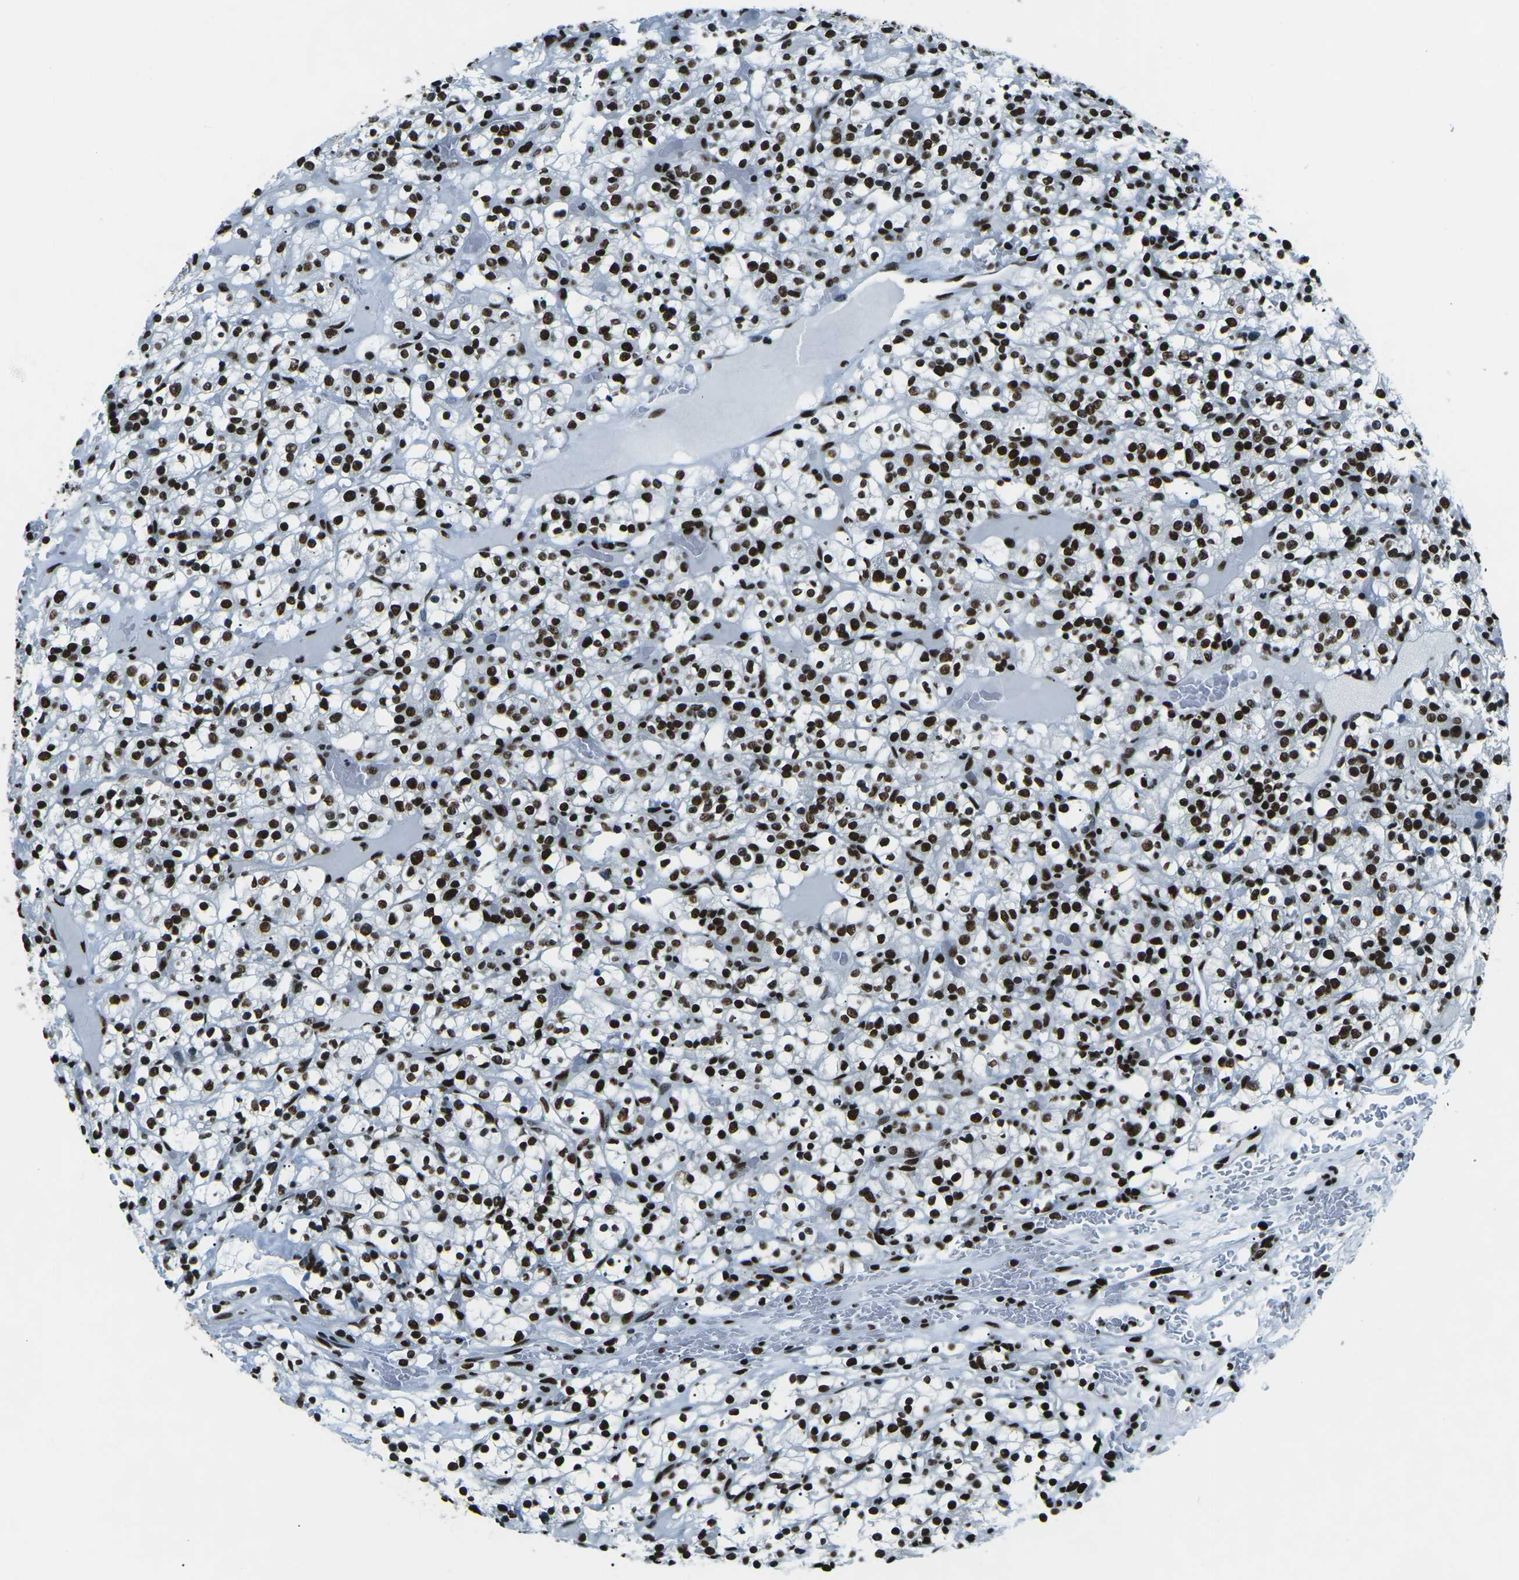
{"staining": {"intensity": "strong", "quantity": ">75%", "location": "nuclear"}, "tissue": "renal cancer", "cell_type": "Tumor cells", "image_type": "cancer", "snomed": [{"axis": "morphology", "description": "Normal tissue, NOS"}, {"axis": "morphology", "description": "Adenocarcinoma, NOS"}, {"axis": "topography", "description": "Kidney"}], "caption": "Immunohistochemistry (IHC) of renal cancer exhibits high levels of strong nuclear positivity in about >75% of tumor cells. (DAB (3,3'-diaminobenzidine) IHC with brightfield microscopy, high magnification).", "gene": "HNRNPL", "patient": {"sex": "female", "age": 72}}